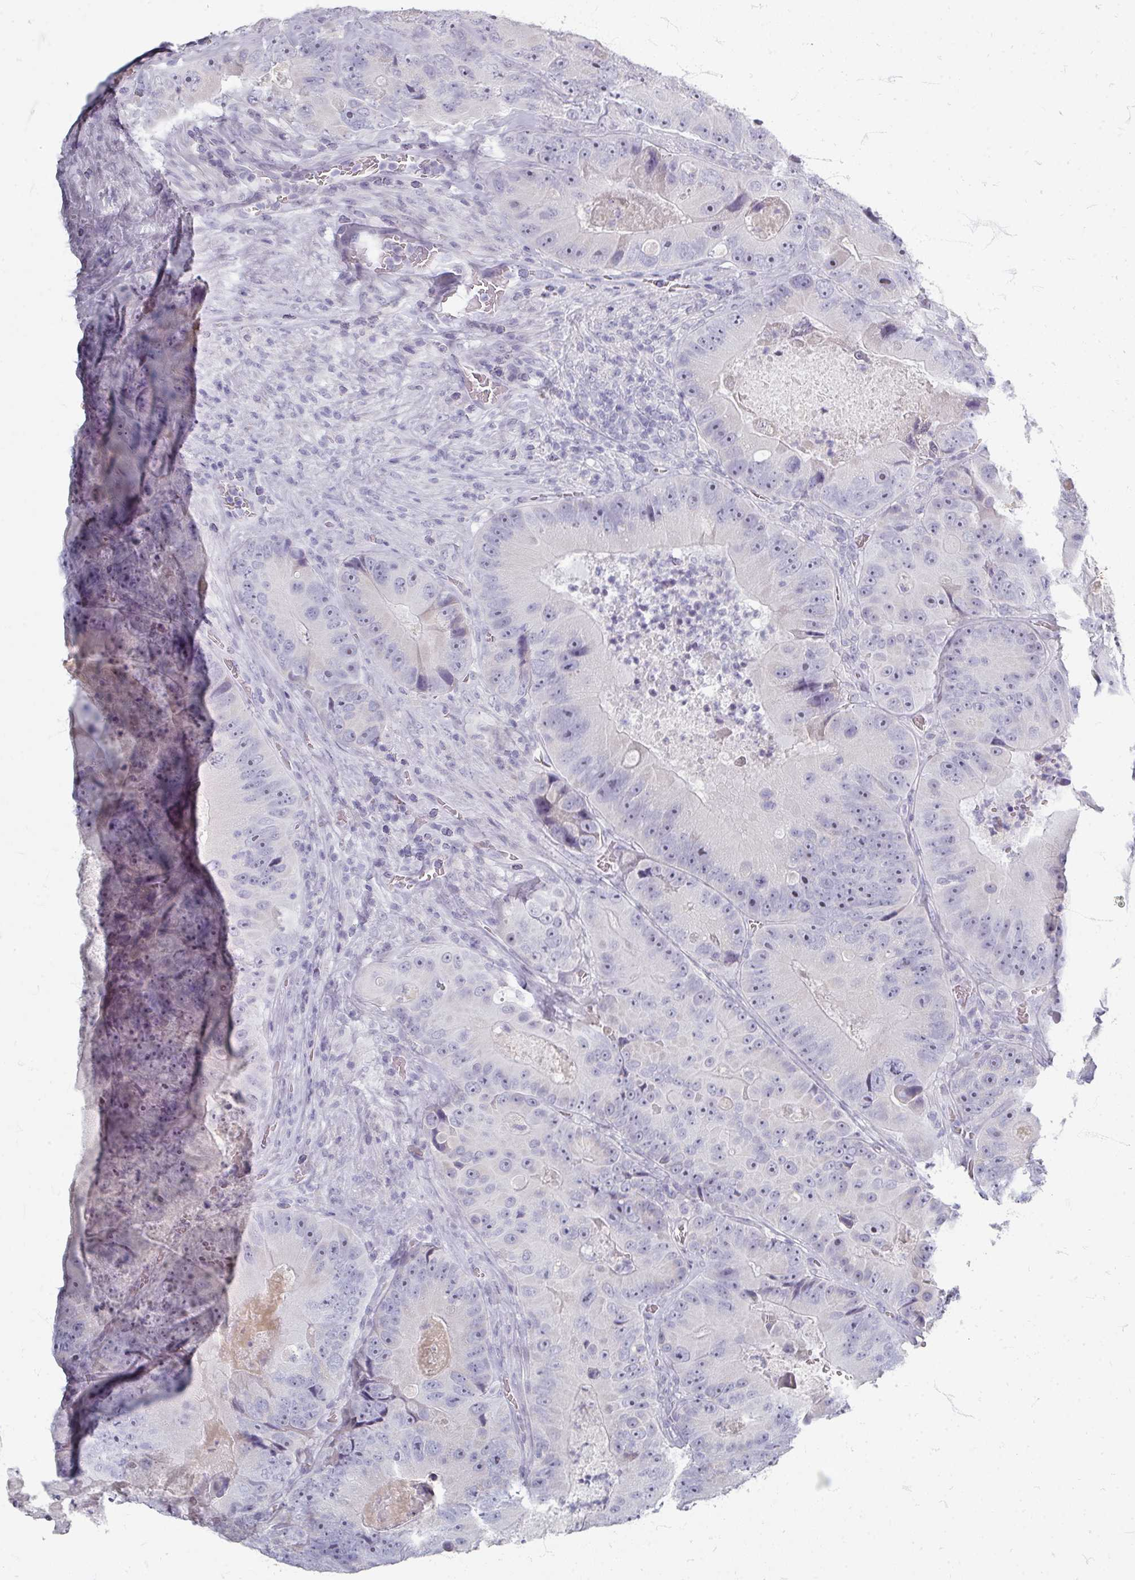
{"staining": {"intensity": "negative", "quantity": "none", "location": "none"}, "tissue": "colorectal cancer", "cell_type": "Tumor cells", "image_type": "cancer", "snomed": [{"axis": "morphology", "description": "Adenocarcinoma, NOS"}, {"axis": "topography", "description": "Colon"}], "caption": "A micrograph of human adenocarcinoma (colorectal) is negative for staining in tumor cells.", "gene": "ZNF878", "patient": {"sex": "female", "age": 86}}